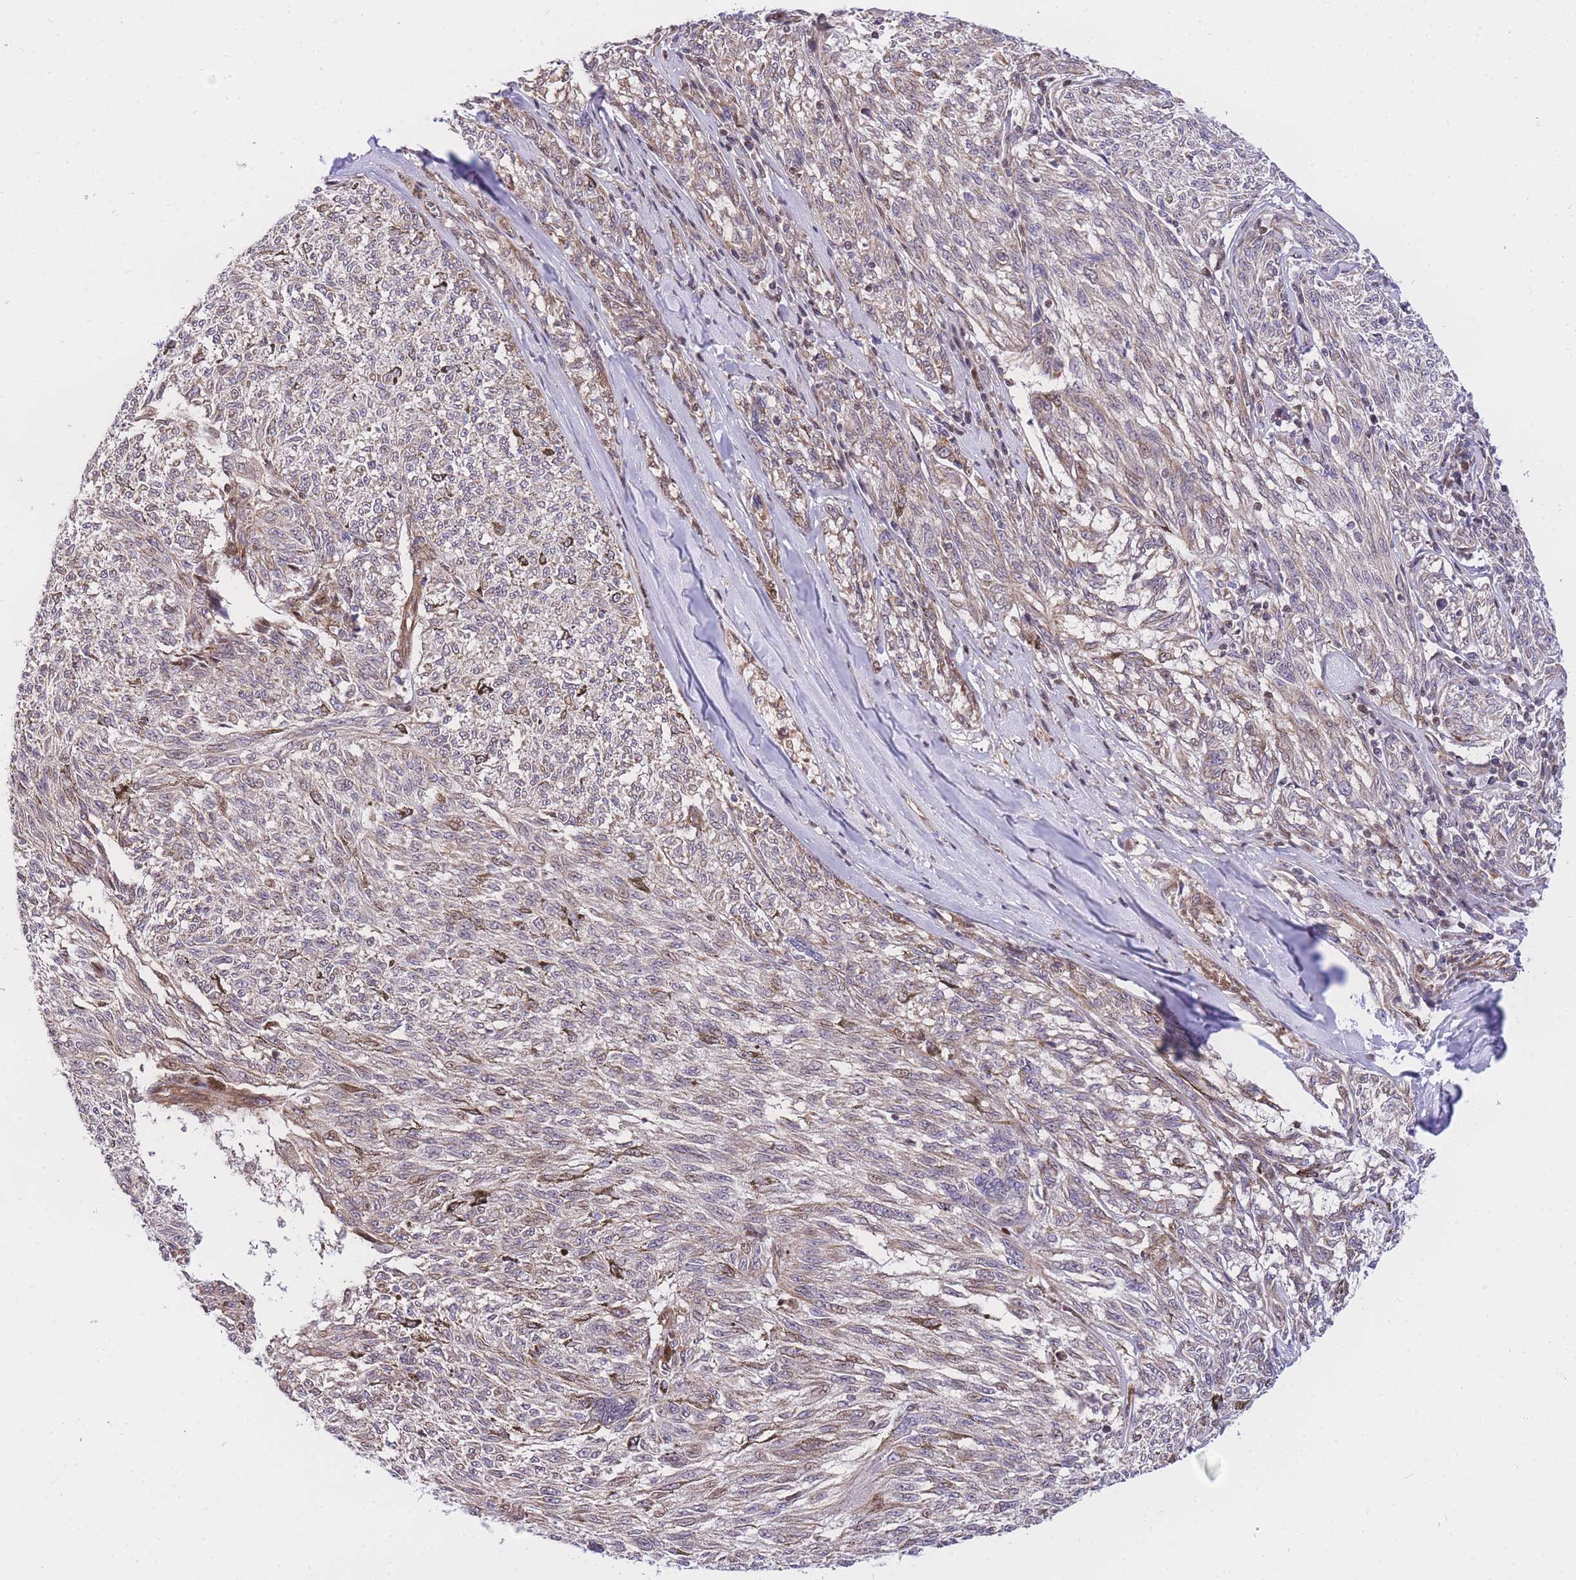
{"staining": {"intensity": "weak", "quantity": "25%-75%", "location": "cytoplasmic/membranous,nuclear"}, "tissue": "melanoma", "cell_type": "Tumor cells", "image_type": "cancer", "snomed": [{"axis": "morphology", "description": "Malignant melanoma, NOS"}, {"axis": "topography", "description": "Skin"}], "caption": "Brown immunohistochemical staining in human malignant melanoma displays weak cytoplasmic/membranous and nuclear expression in approximately 25%-75% of tumor cells. (brown staining indicates protein expression, while blue staining denotes nuclei).", "gene": "S100PBP", "patient": {"sex": "female", "age": 72}}